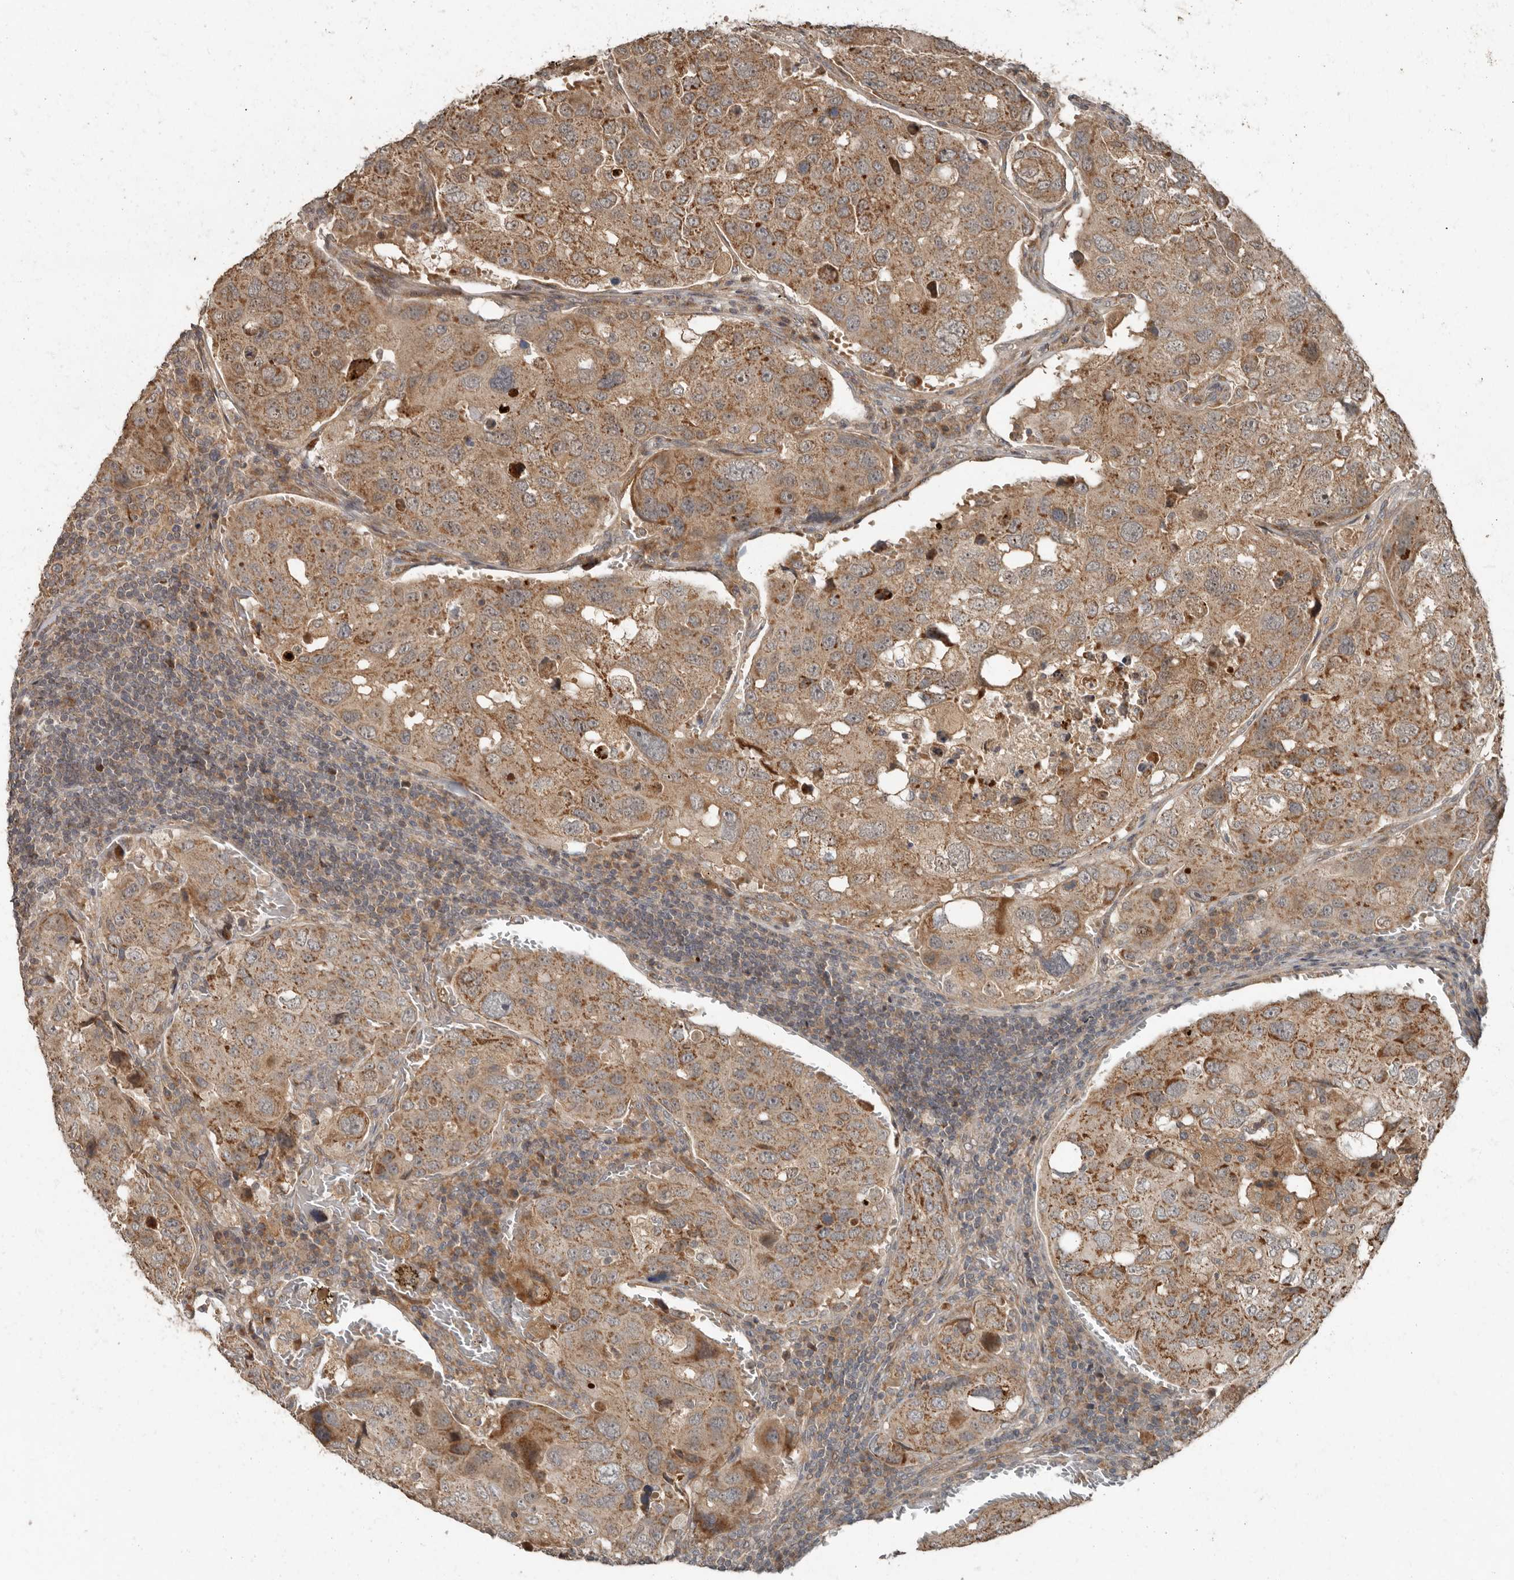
{"staining": {"intensity": "moderate", "quantity": ">75%", "location": "cytoplasmic/membranous"}, "tissue": "urothelial cancer", "cell_type": "Tumor cells", "image_type": "cancer", "snomed": [{"axis": "morphology", "description": "Urothelial carcinoma, High grade"}, {"axis": "topography", "description": "Lymph node"}, {"axis": "topography", "description": "Urinary bladder"}], "caption": "Immunohistochemical staining of human urothelial cancer exhibits medium levels of moderate cytoplasmic/membranous protein staining in about >75% of tumor cells.", "gene": "SLC6A7", "patient": {"sex": "male", "age": 51}}